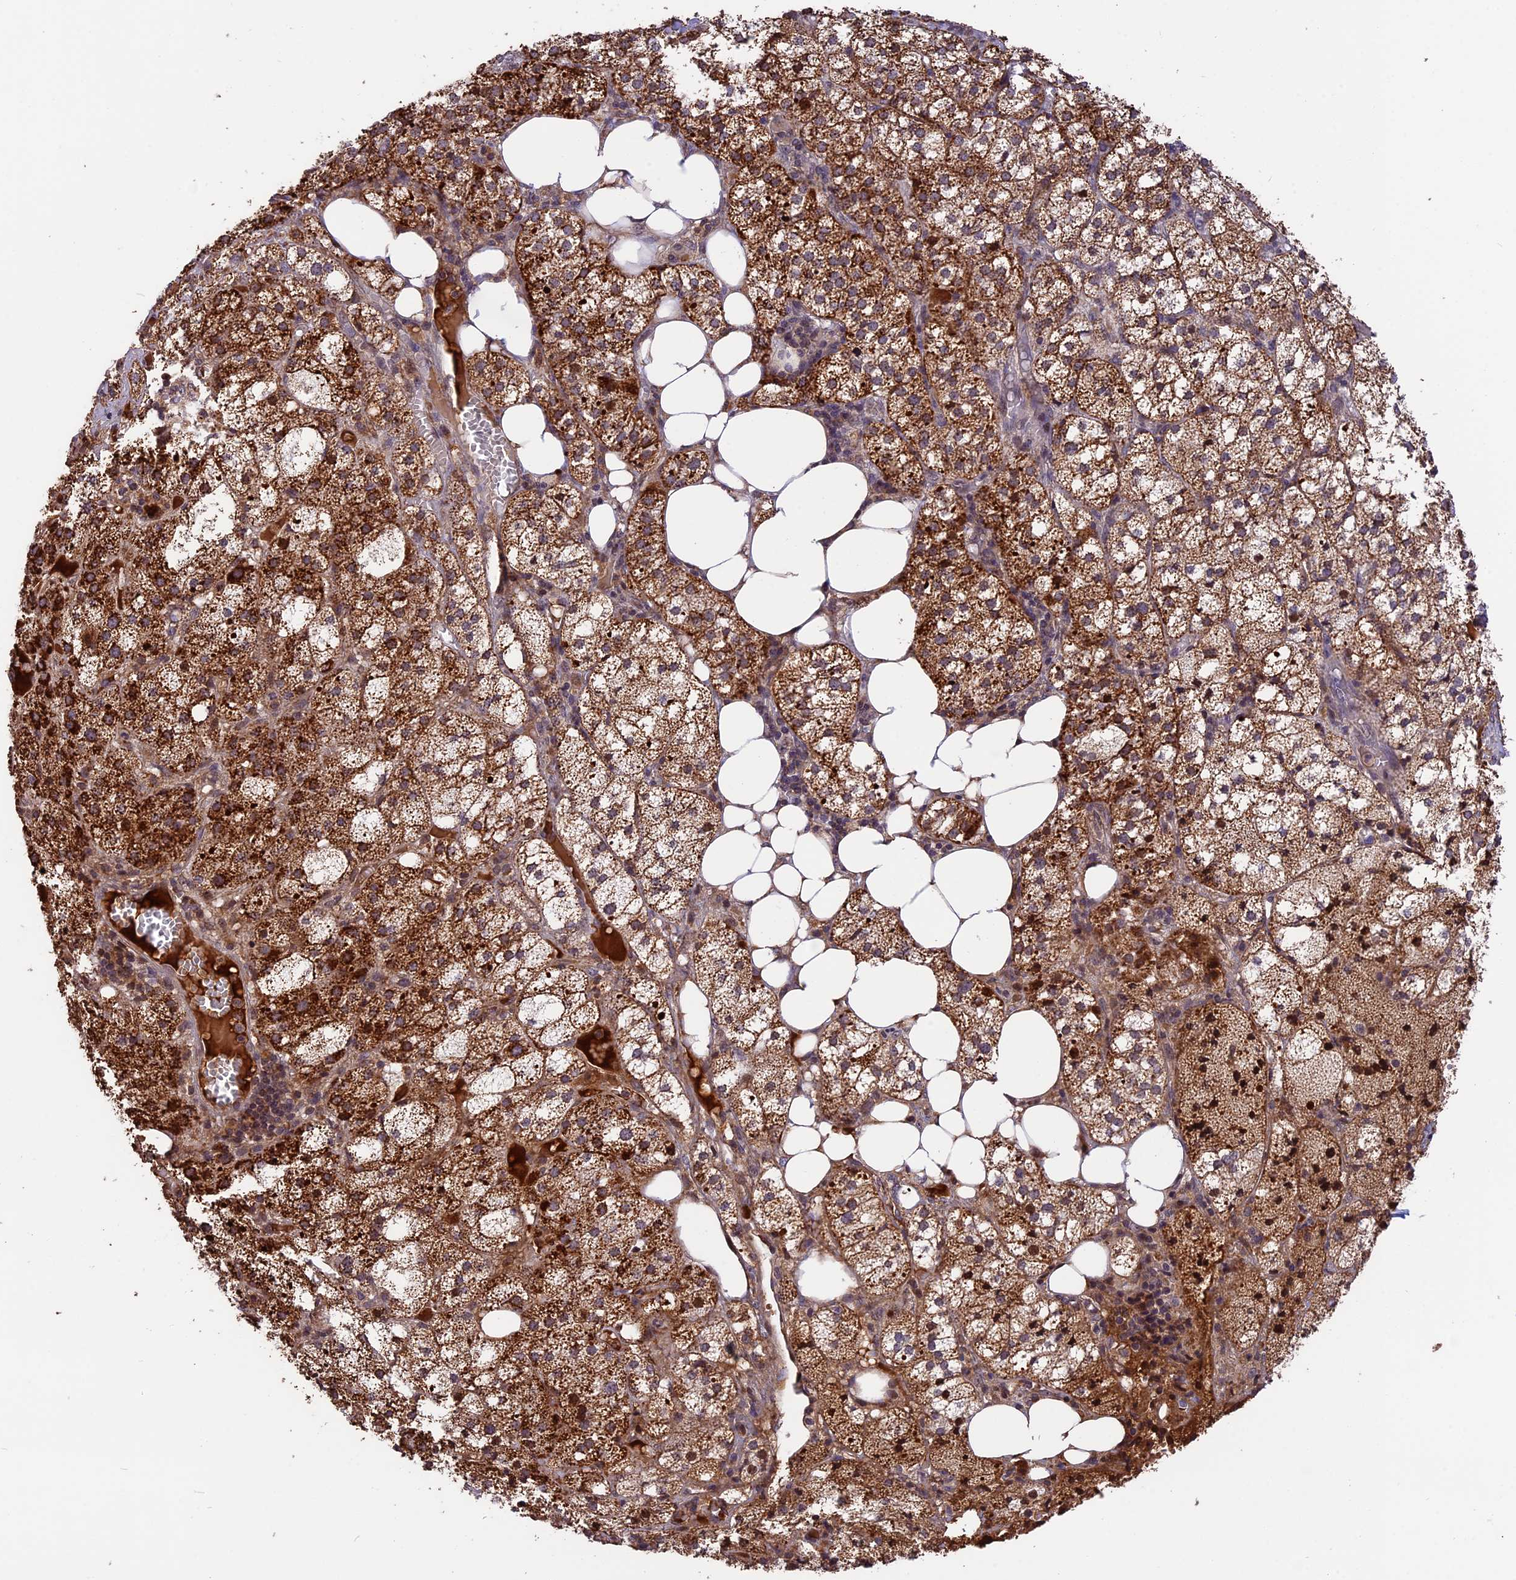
{"staining": {"intensity": "strong", "quantity": ">75%", "location": "cytoplasmic/membranous"}, "tissue": "adrenal gland", "cell_type": "Glandular cells", "image_type": "normal", "snomed": [{"axis": "morphology", "description": "Normal tissue, NOS"}, {"axis": "topography", "description": "Adrenal gland"}], "caption": "Brown immunohistochemical staining in unremarkable human adrenal gland demonstrates strong cytoplasmic/membranous positivity in about >75% of glandular cells.", "gene": "RERGL", "patient": {"sex": "female", "age": 61}}